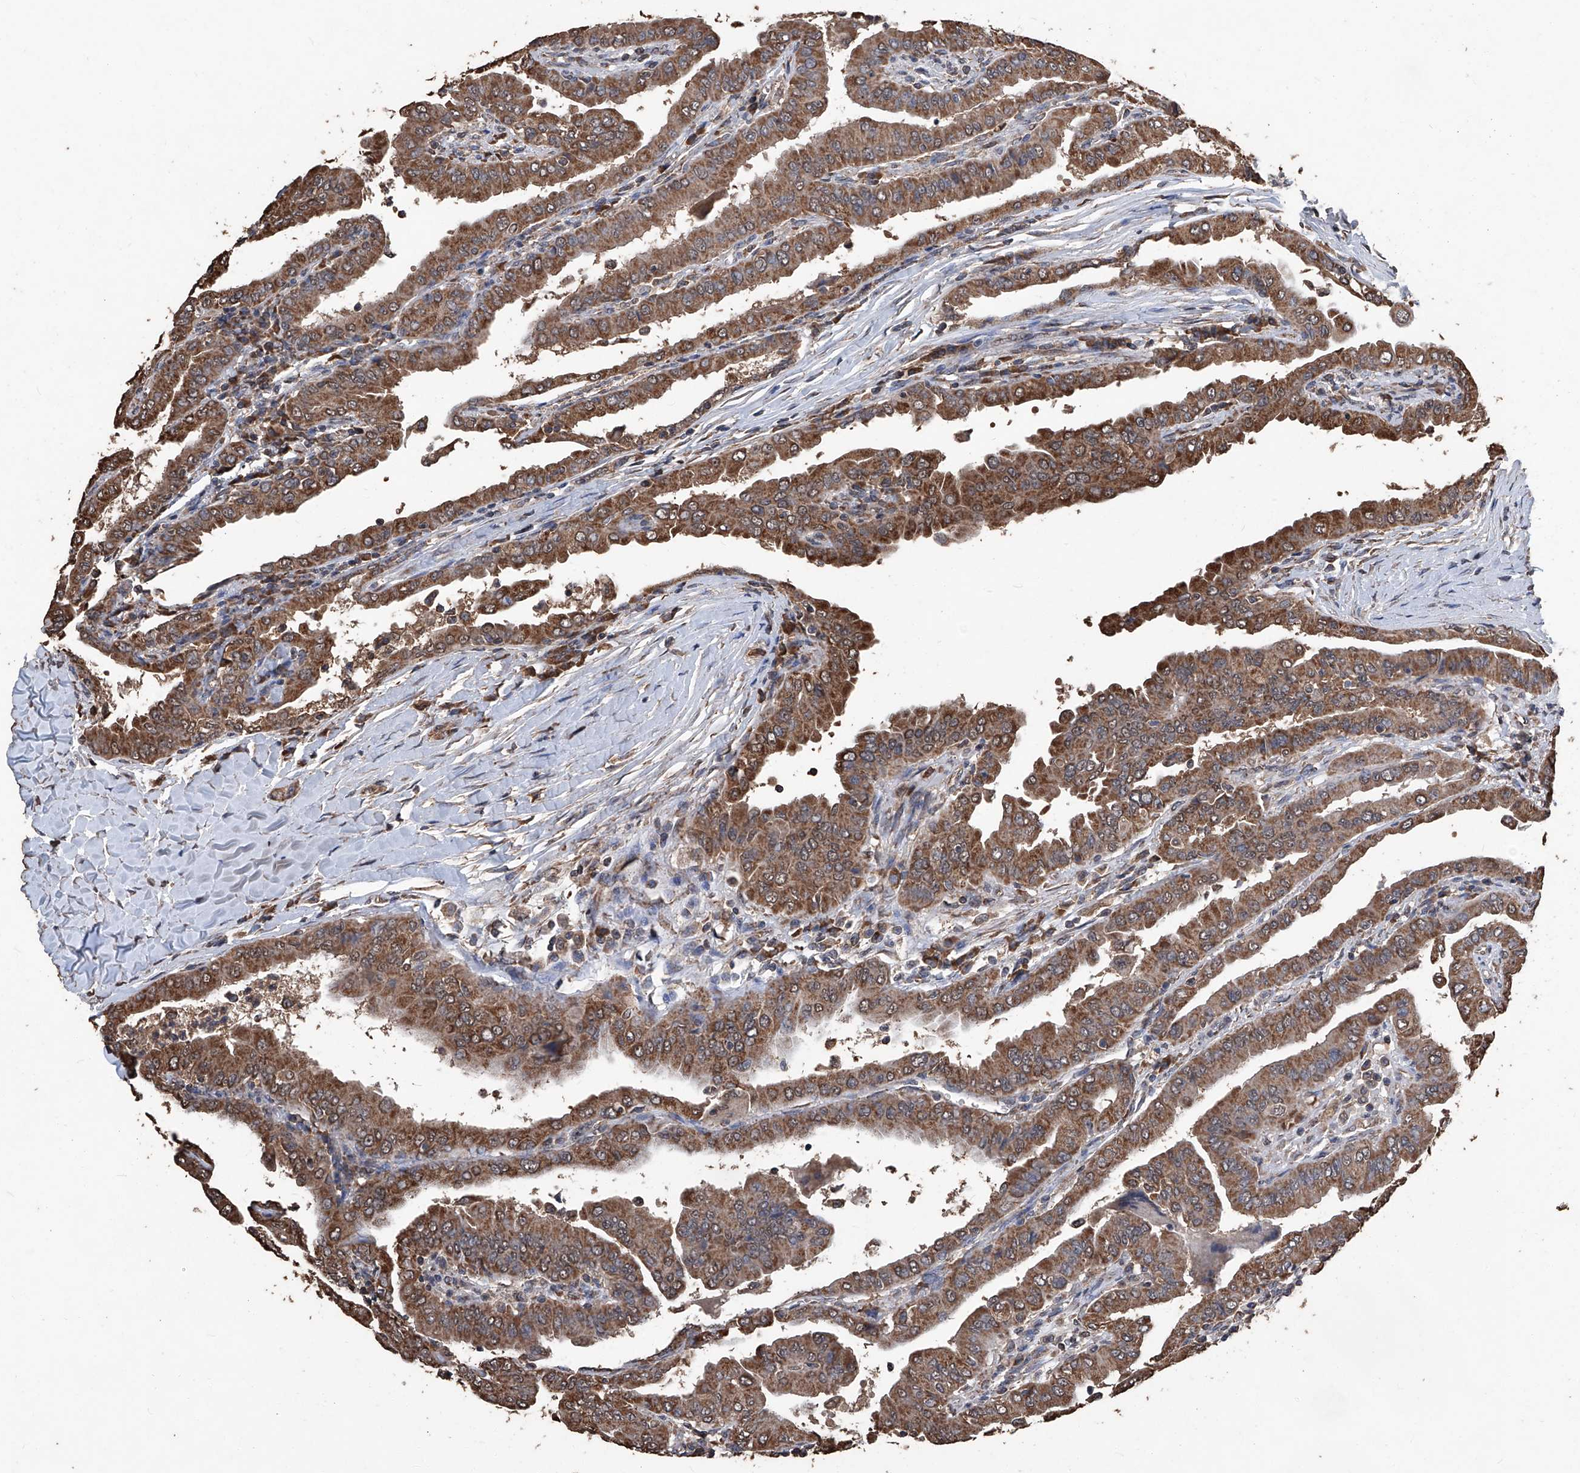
{"staining": {"intensity": "strong", "quantity": ">75%", "location": "cytoplasmic/membranous"}, "tissue": "thyroid cancer", "cell_type": "Tumor cells", "image_type": "cancer", "snomed": [{"axis": "morphology", "description": "Papillary adenocarcinoma, NOS"}, {"axis": "topography", "description": "Thyroid gland"}], "caption": "Thyroid cancer (papillary adenocarcinoma) tissue exhibits strong cytoplasmic/membranous positivity in about >75% of tumor cells", "gene": "STARD7", "patient": {"sex": "male", "age": 33}}